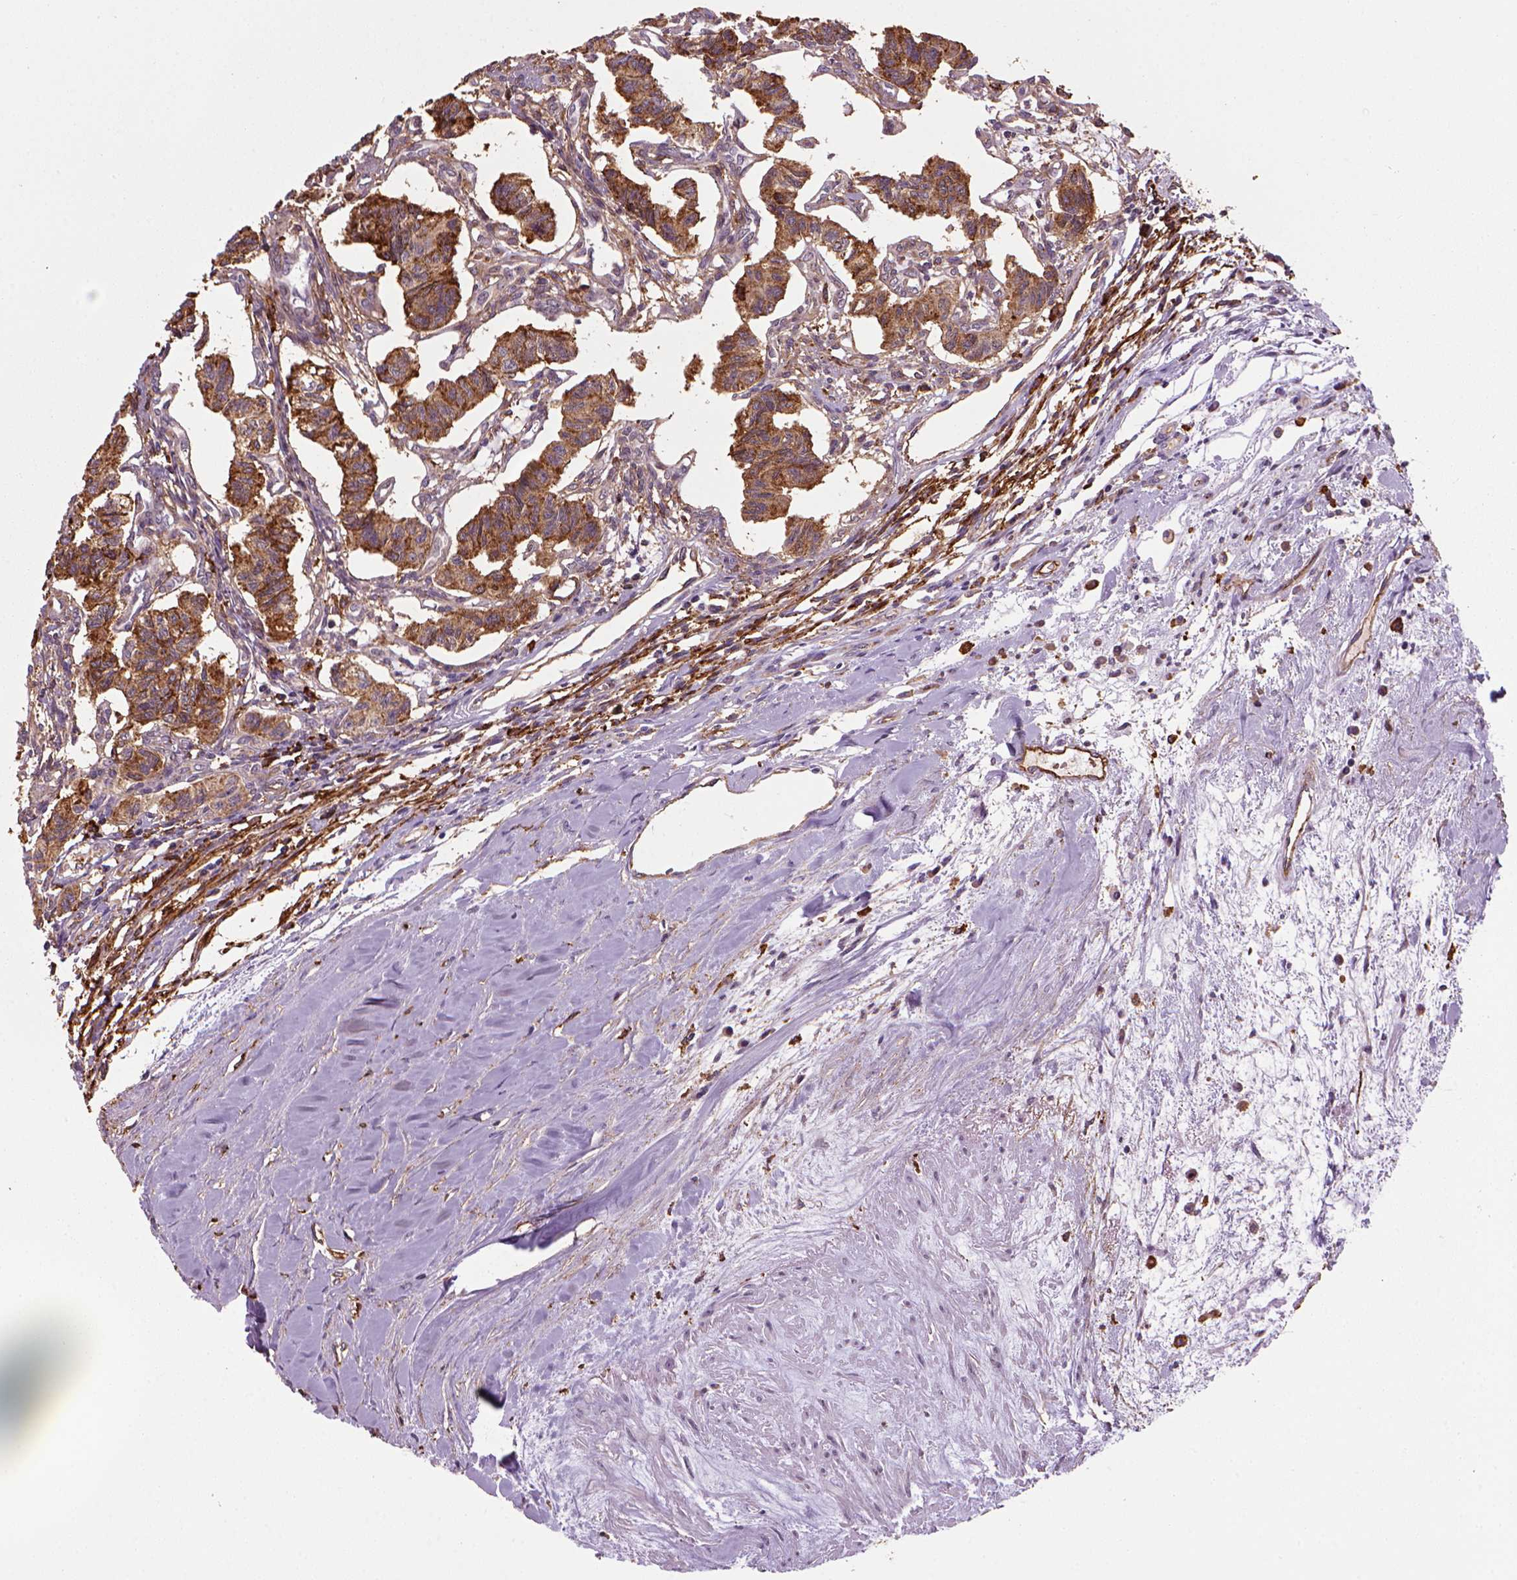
{"staining": {"intensity": "strong", "quantity": ">75%", "location": "cytoplasmic/membranous"}, "tissue": "carcinoid", "cell_type": "Tumor cells", "image_type": "cancer", "snomed": [{"axis": "morphology", "description": "Carcinoid, malignant, NOS"}, {"axis": "topography", "description": "Kidney"}], "caption": "Carcinoid tissue shows strong cytoplasmic/membranous expression in approximately >75% of tumor cells", "gene": "MARCKS", "patient": {"sex": "female", "age": 41}}